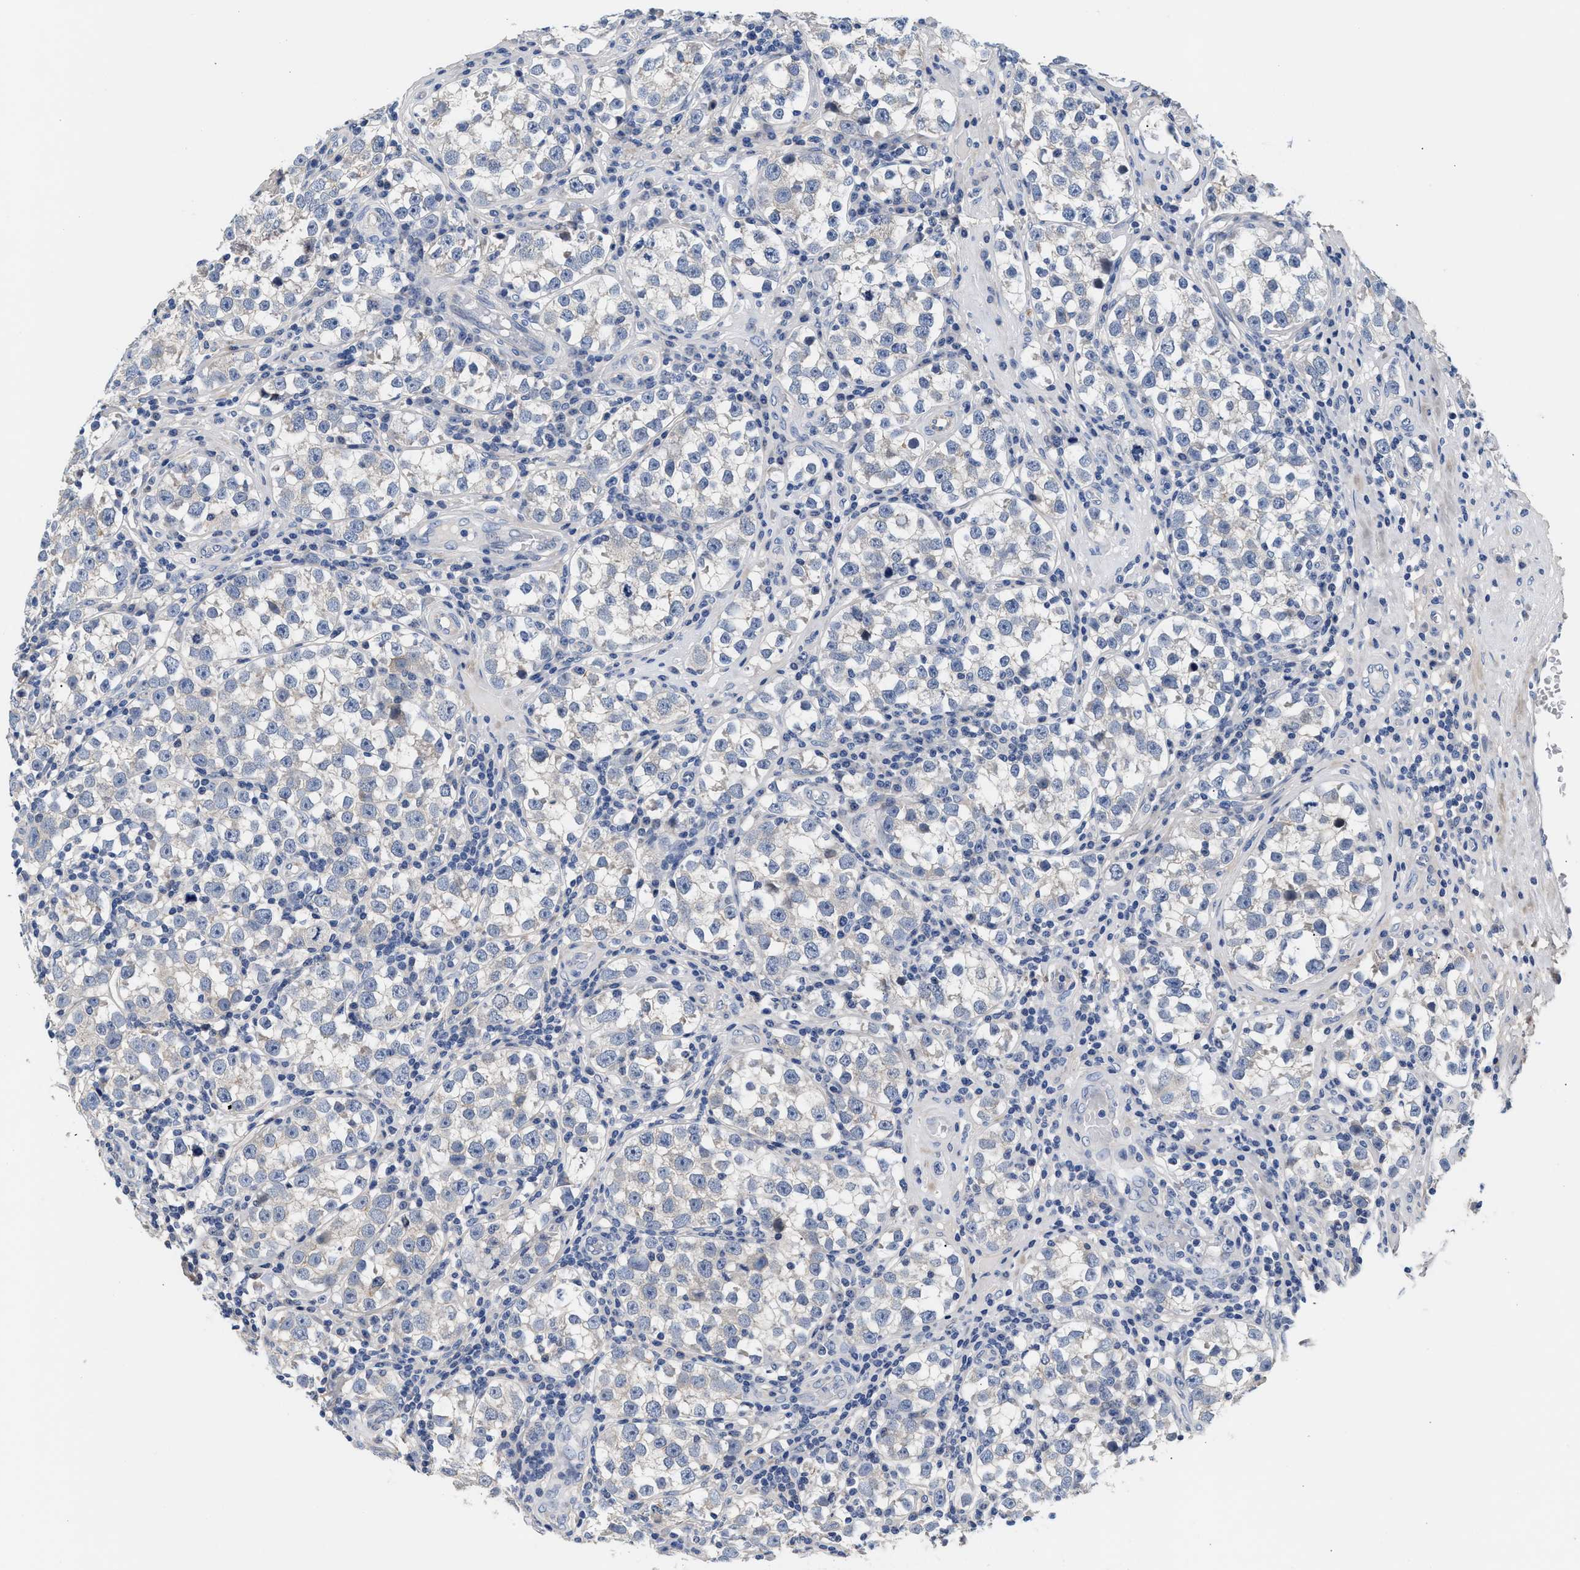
{"staining": {"intensity": "negative", "quantity": "none", "location": "none"}, "tissue": "testis cancer", "cell_type": "Tumor cells", "image_type": "cancer", "snomed": [{"axis": "morphology", "description": "Normal tissue, NOS"}, {"axis": "morphology", "description": "Seminoma, NOS"}, {"axis": "topography", "description": "Testis"}], "caption": "DAB immunohistochemical staining of human testis seminoma demonstrates no significant expression in tumor cells.", "gene": "ACTL7B", "patient": {"sex": "male", "age": 43}}